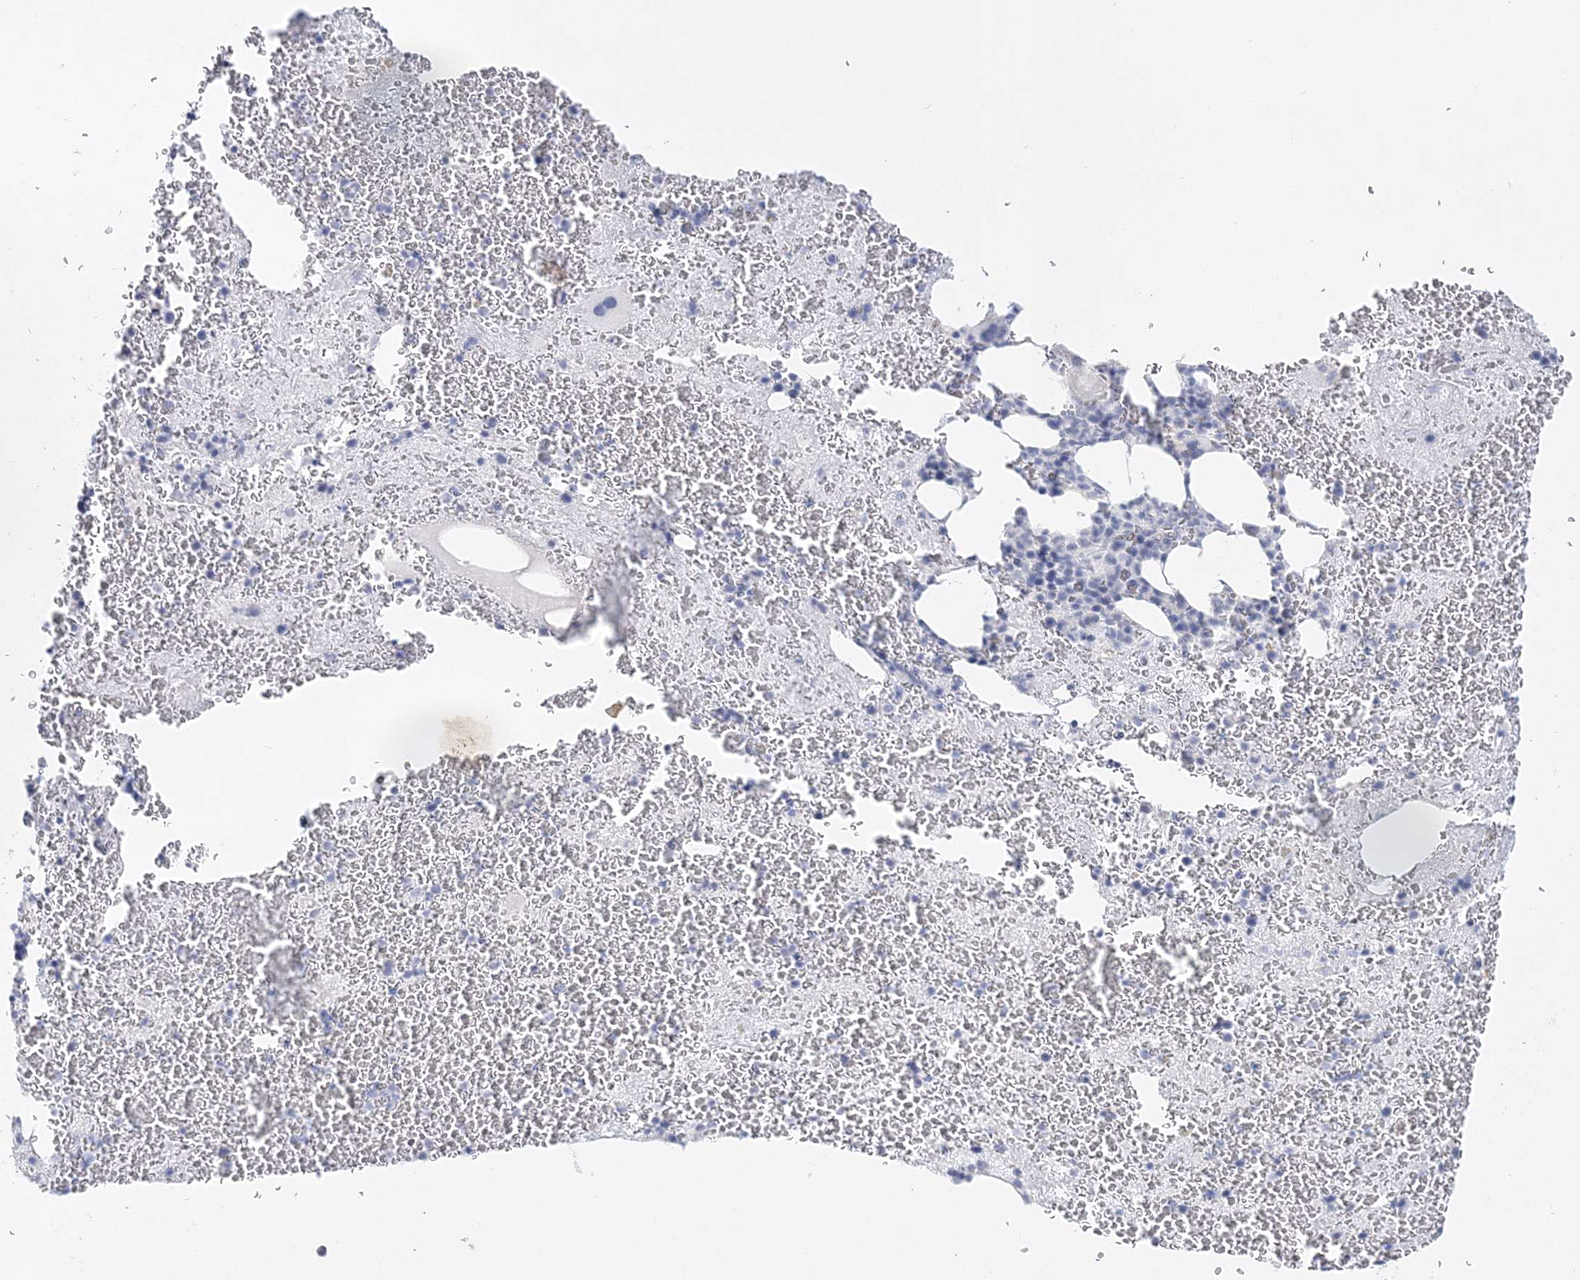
{"staining": {"intensity": "negative", "quantity": "none", "location": "none"}, "tissue": "bone marrow", "cell_type": "Hematopoietic cells", "image_type": "normal", "snomed": [{"axis": "morphology", "description": "Normal tissue, NOS"}, {"axis": "topography", "description": "Bone marrow"}], "caption": "This is a histopathology image of IHC staining of normal bone marrow, which shows no positivity in hematopoietic cells.", "gene": "MYOZ2", "patient": {"sex": "male", "age": 36}}